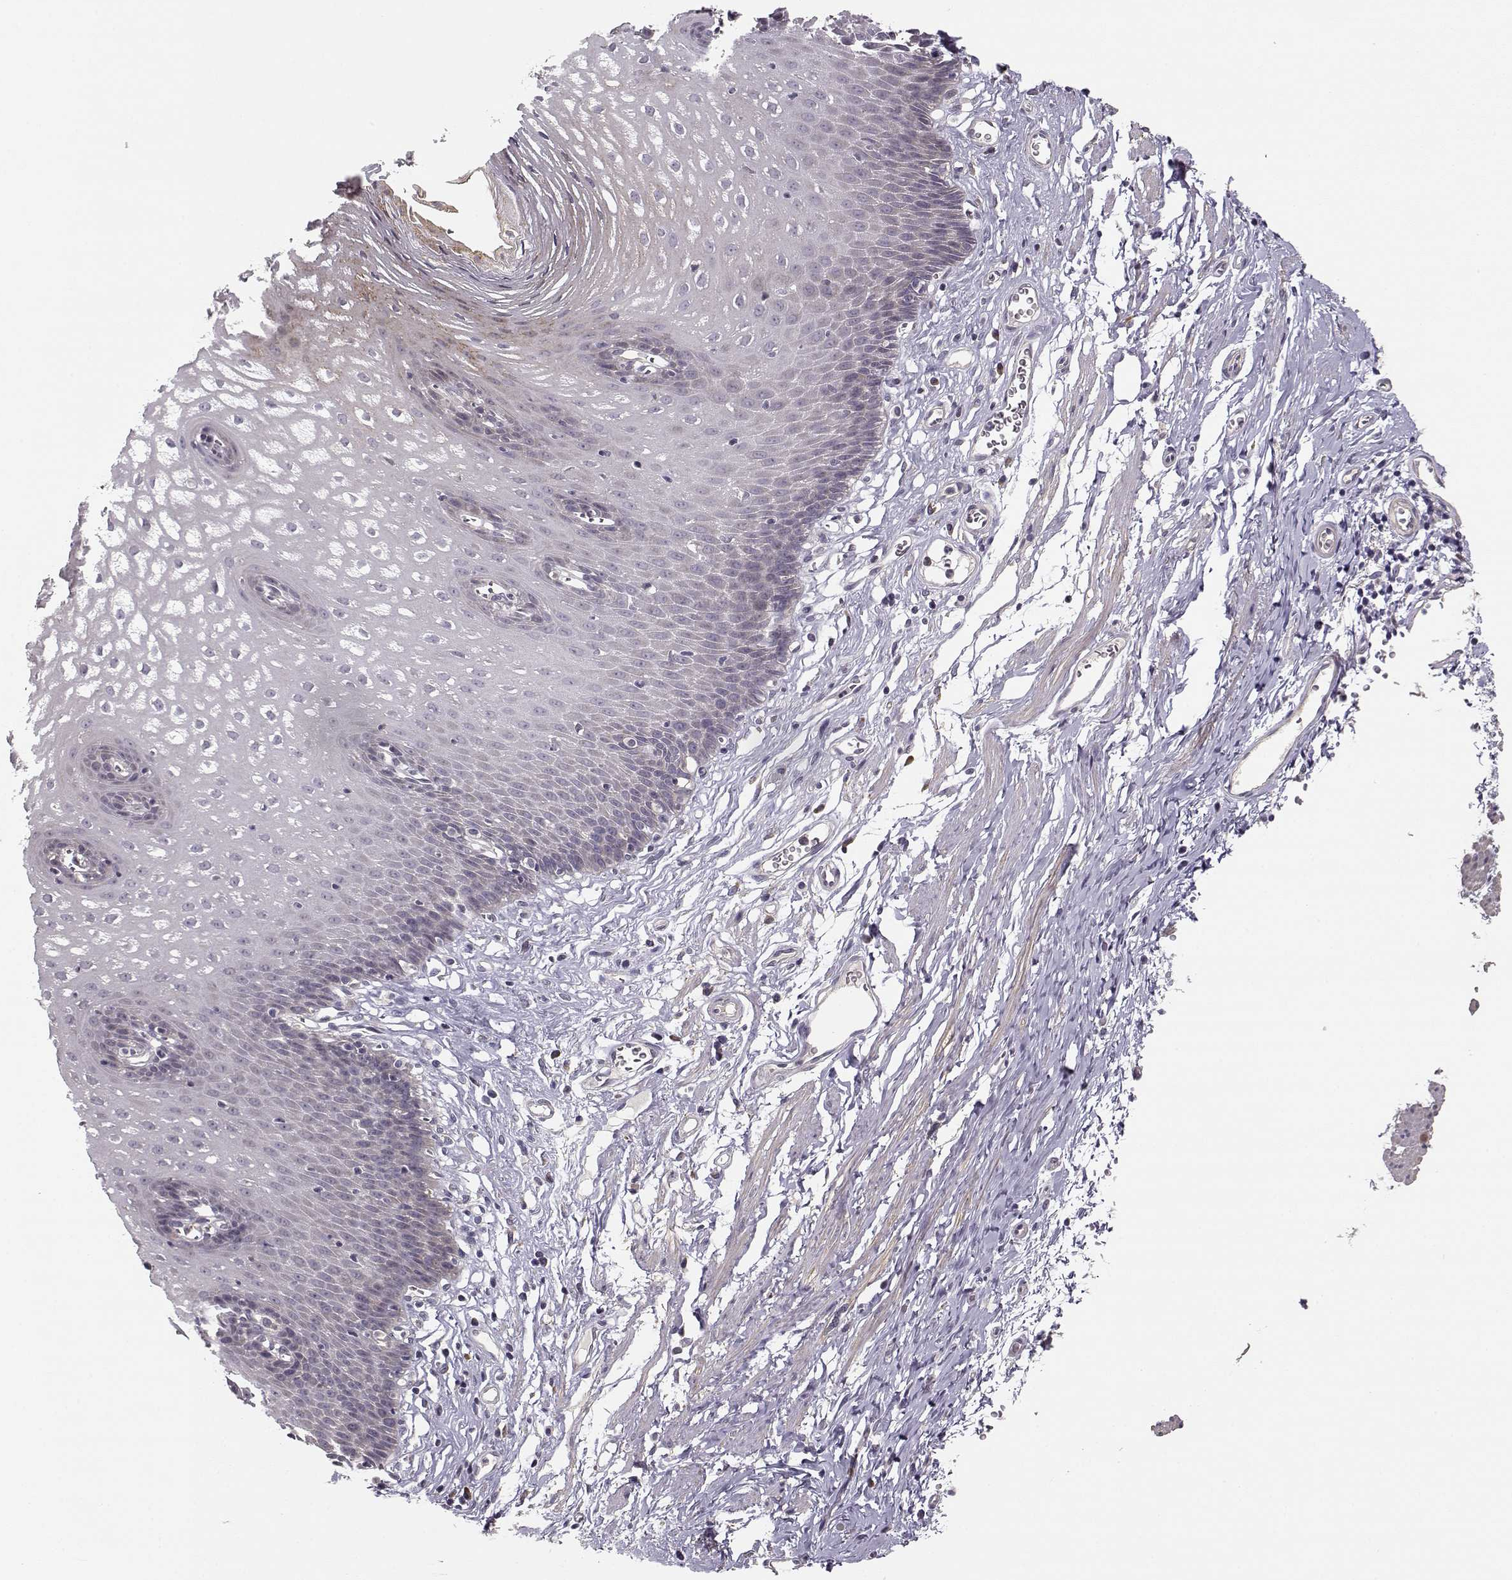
{"staining": {"intensity": "negative", "quantity": "none", "location": "none"}, "tissue": "esophagus", "cell_type": "Squamous epithelial cells", "image_type": "normal", "snomed": [{"axis": "morphology", "description": "Normal tissue, NOS"}, {"axis": "topography", "description": "Esophagus"}], "caption": "Squamous epithelial cells are negative for protein expression in benign human esophagus.", "gene": "ENTPD8", "patient": {"sex": "male", "age": 72}}